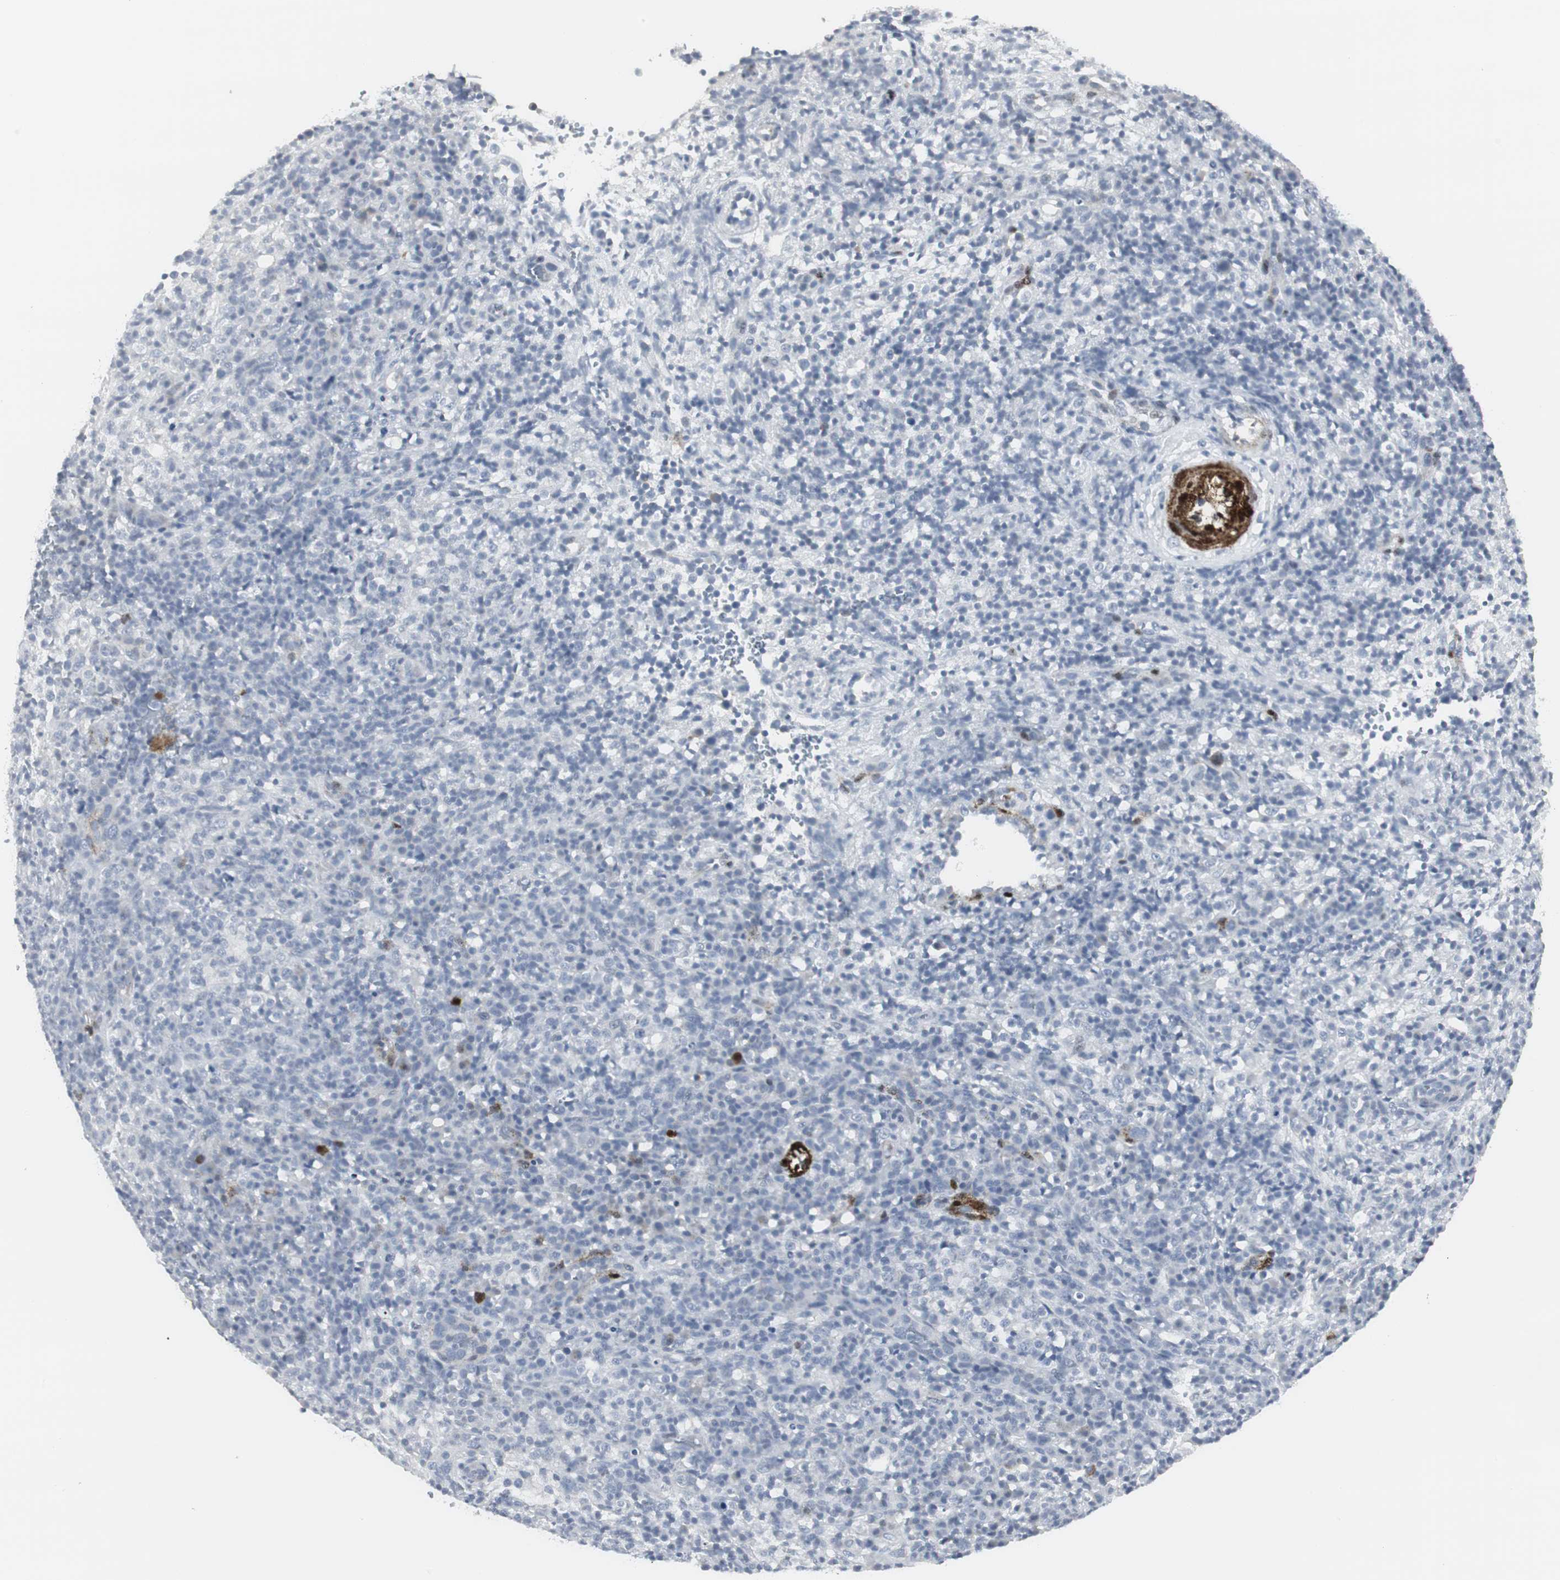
{"staining": {"intensity": "negative", "quantity": "none", "location": "none"}, "tissue": "lymphoma", "cell_type": "Tumor cells", "image_type": "cancer", "snomed": [{"axis": "morphology", "description": "Malignant lymphoma, non-Hodgkin's type, High grade"}, {"axis": "topography", "description": "Lymph node"}], "caption": "This is an immunohistochemistry image of malignant lymphoma, non-Hodgkin's type (high-grade). There is no staining in tumor cells.", "gene": "PPP1R14A", "patient": {"sex": "female", "age": 76}}